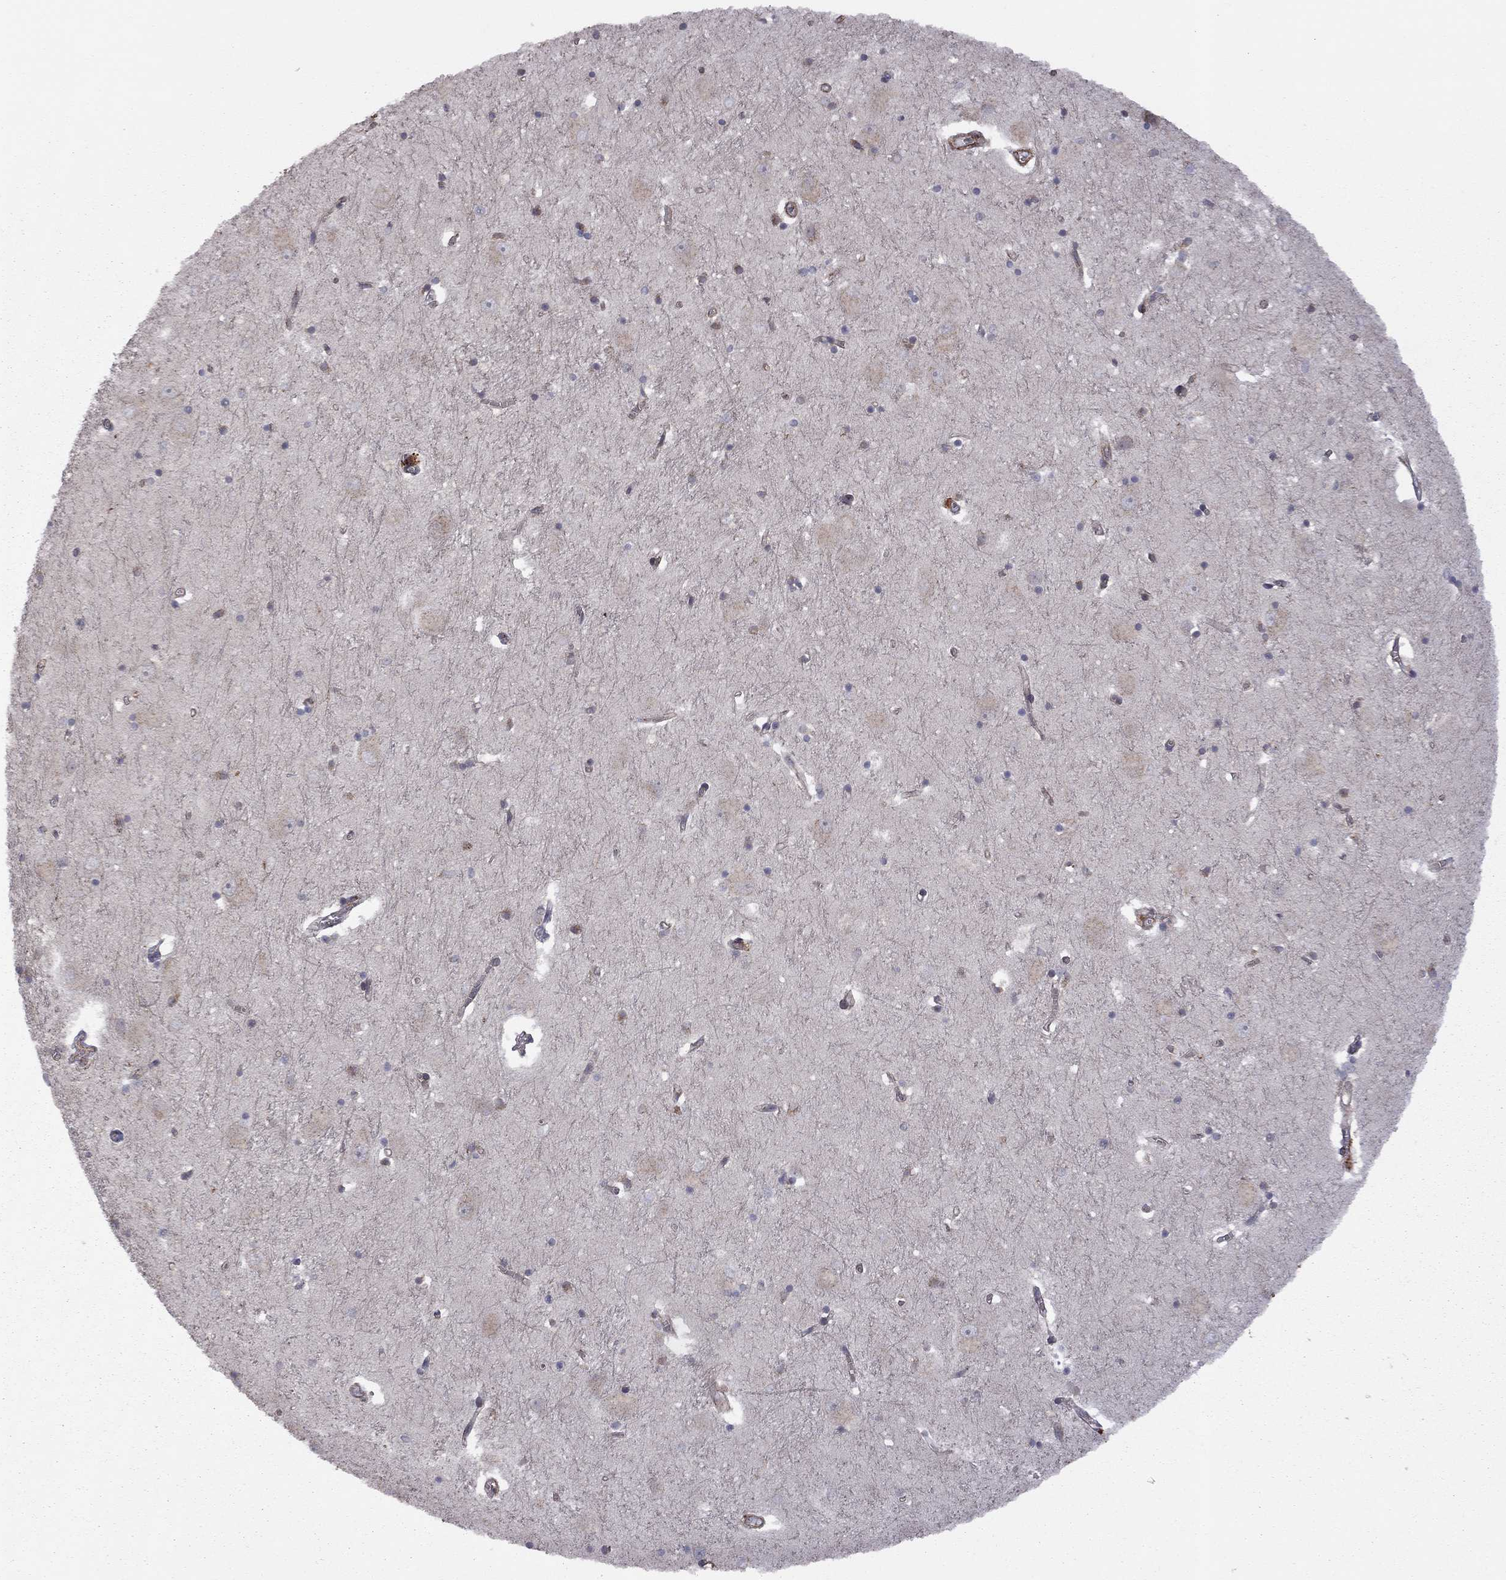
{"staining": {"intensity": "negative", "quantity": "none", "location": "none"}, "tissue": "caudate", "cell_type": "Glial cells", "image_type": "normal", "snomed": [{"axis": "morphology", "description": "Normal tissue, NOS"}, {"axis": "topography", "description": "Lateral ventricle wall"}], "caption": "This histopathology image is of unremarkable caudate stained with immunohistochemistry (IHC) to label a protein in brown with the nuclei are counter-stained blue. There is no staining in glial cells. (IHC, brightfield microscopy, high magnification).", "gene": "EXOC3L2", "patient": {"sex": "male", "age": 54}}